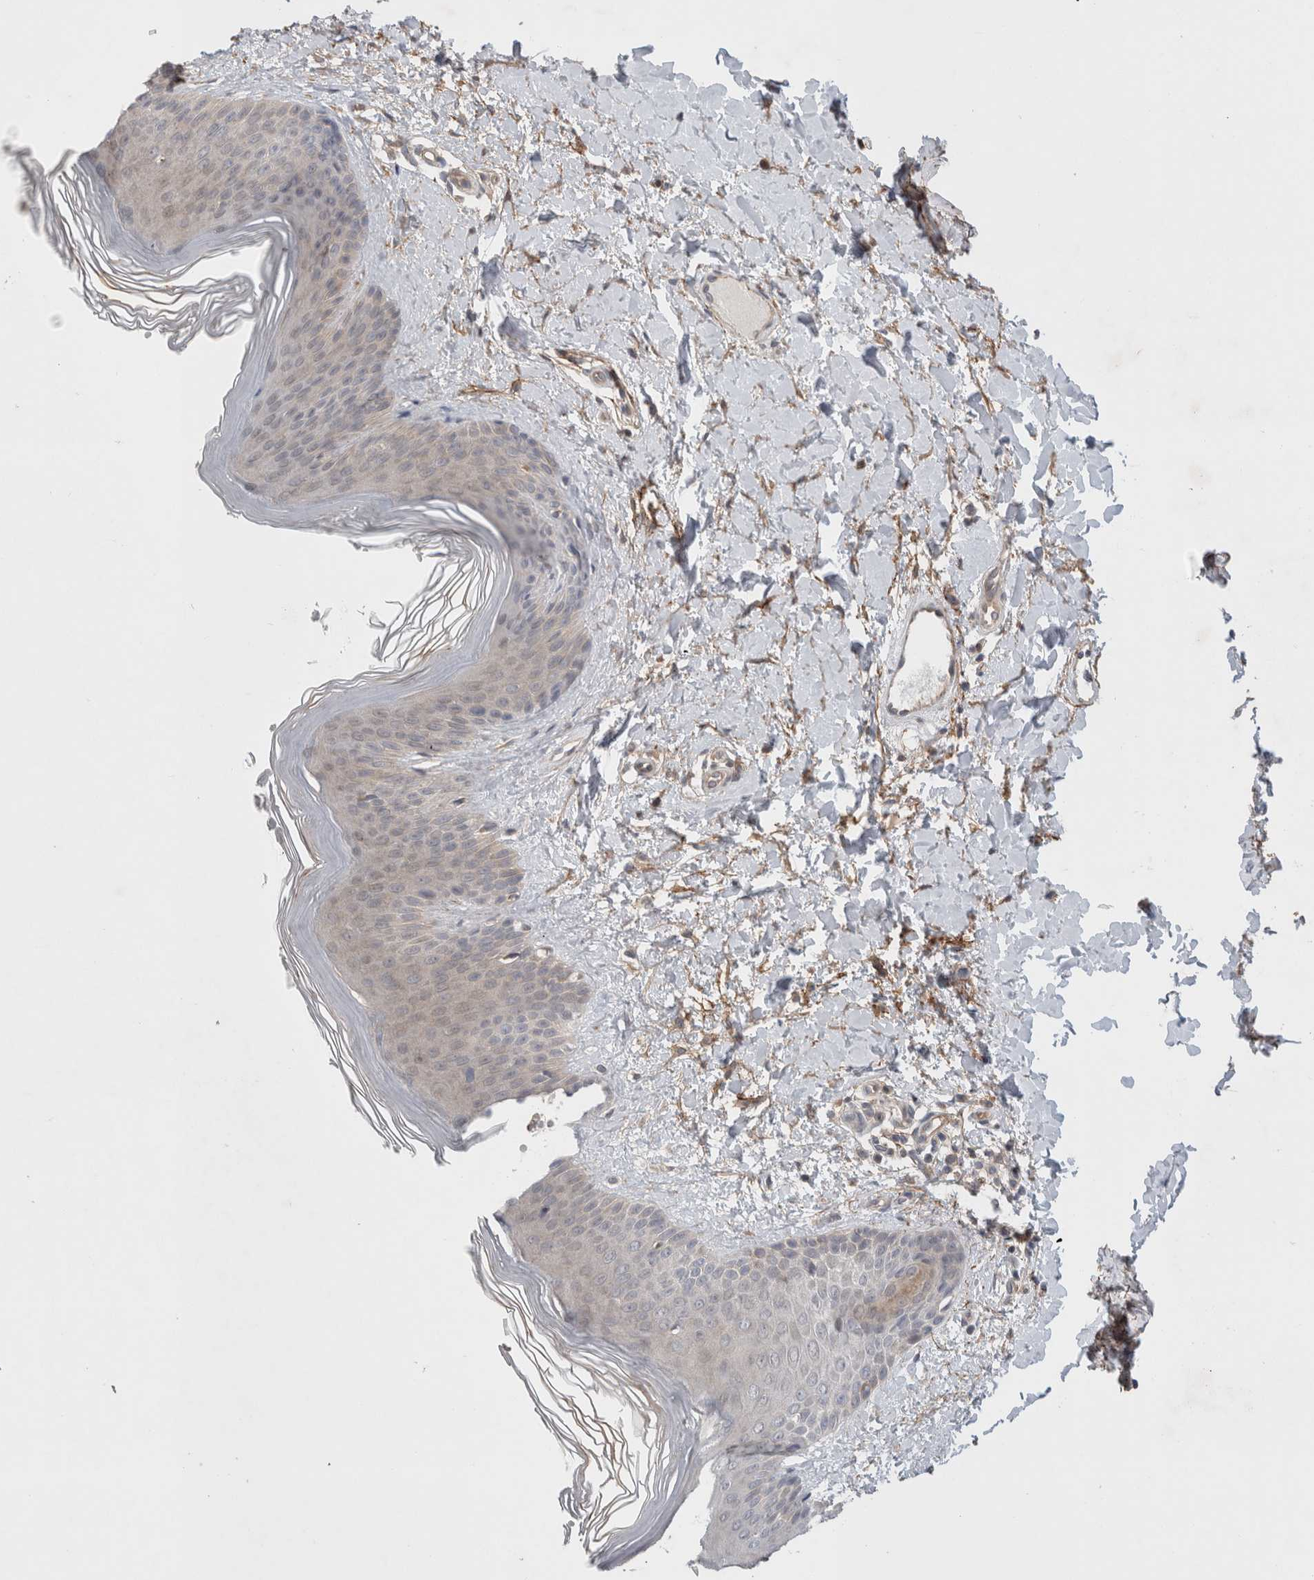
{"staining": {"intensity": "moderate", "quantity": ">75%", "location": "cytoplasmic/membranous"}, "tissue": "skin", "cell_type": "Fibroblasts", "image_type": "normal", "snomed": [{"axis": "morphology", "description": "Normal tissue, NOS"}, {"axis": "morphology", "description": "Malignant melanoma, Metastatic site"}, {"axis": "topography", "description": "Skin"}], "caption": "Immunohistochemistry (IHC) of normal skin shows medium levels of moderate cytoplasmic/membranous positivity in approximately >75% of fibroblasts.", "gene": "GSDMB", "patient": {"sex": "male", "age": 41}}